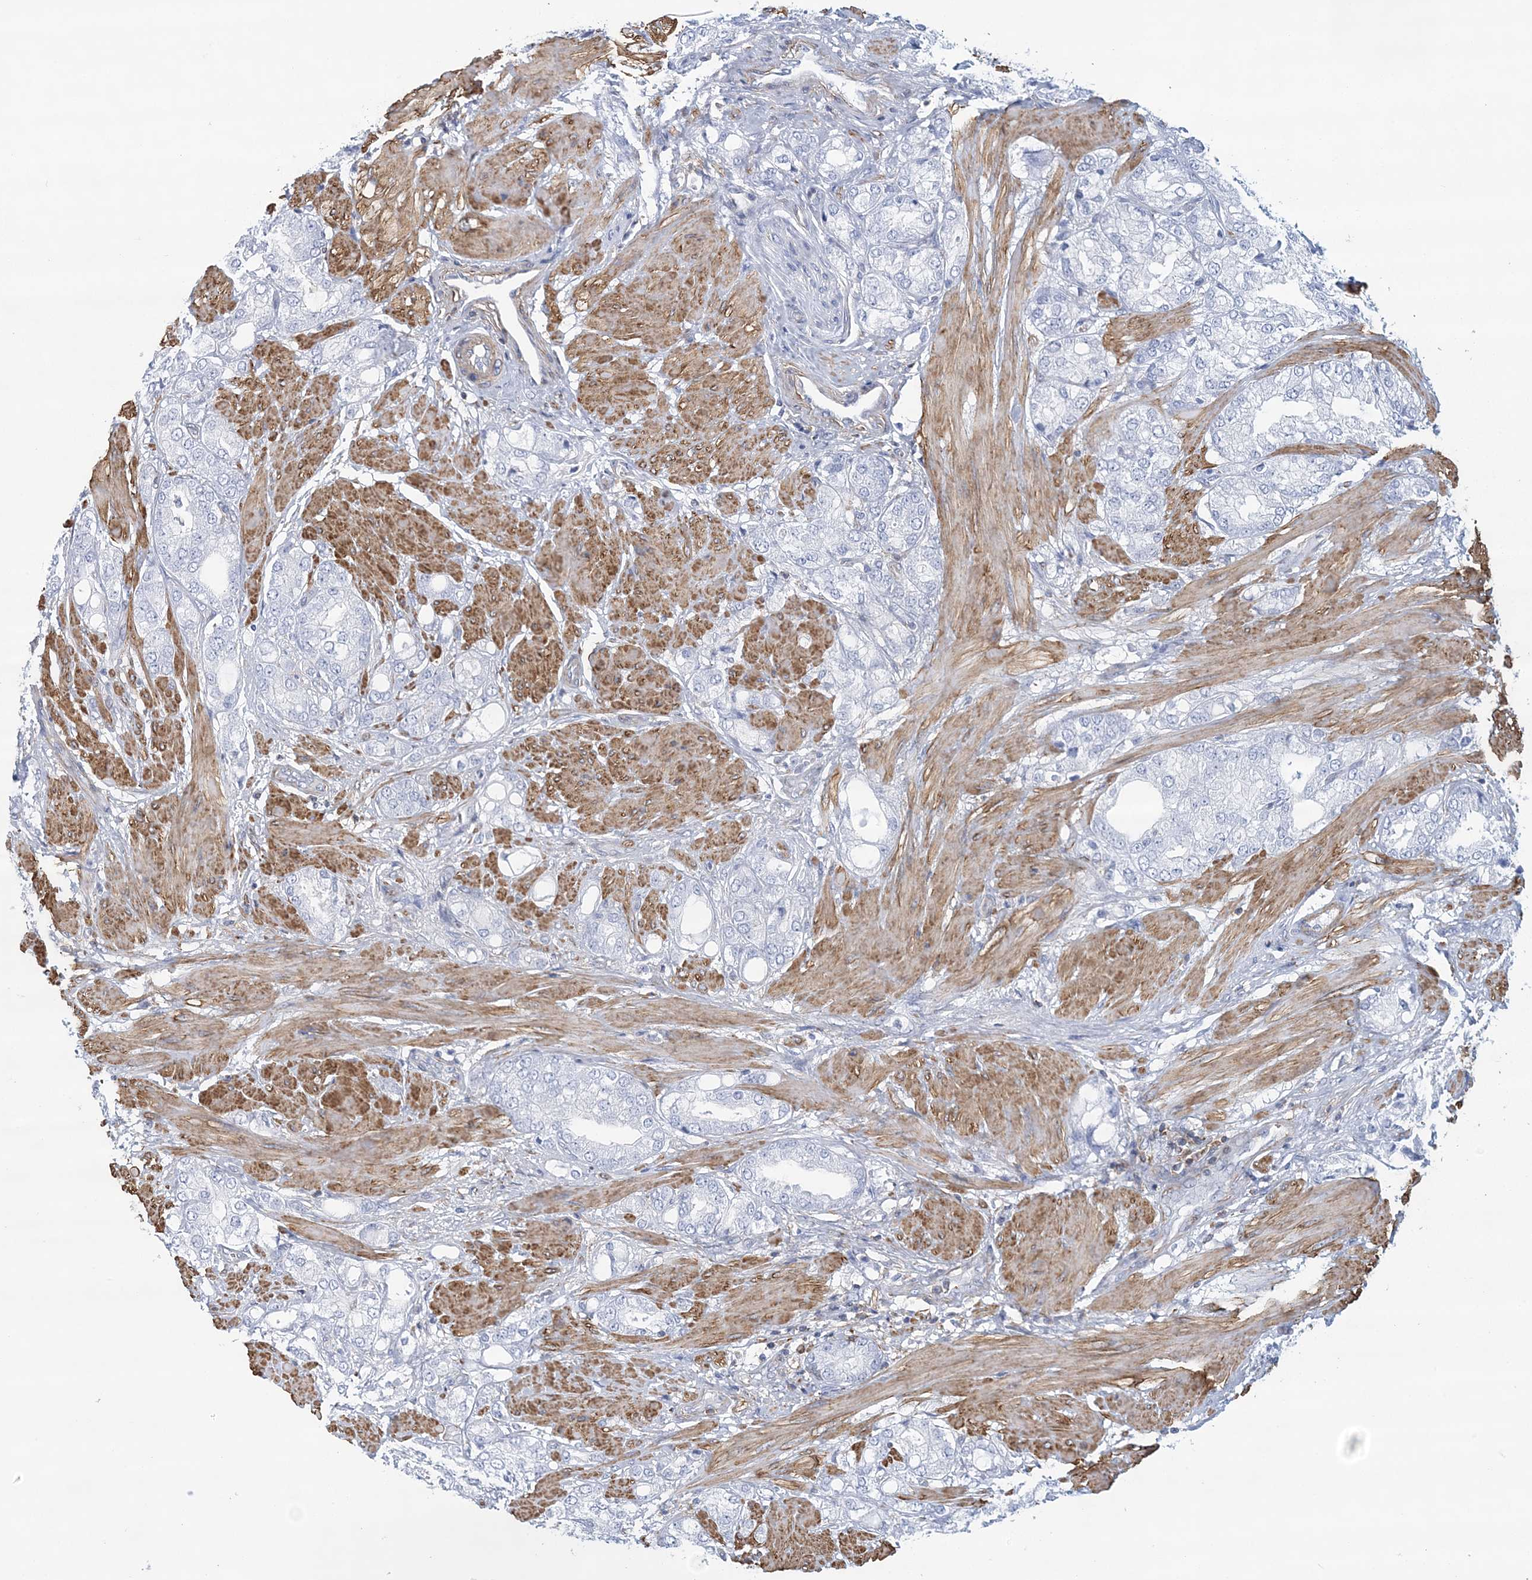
{"staining": {"intensity": "negative", "quantity": "none", "location": "none"}, "tissue": "prostate cancer", "cell_type": "Tumor cells", "image_type": "cancer", "snomed": [{"axis": "morphology", "description": "Adenocarcinoma, High grade"}, {"axis": "topography", "description": "Prostate"}], "caption": "There is no significant expression in tumor cells of prostate cancer. (DAB IHC, high magnification).", "gene": "C11orf21", "patient": {"sex": "male", "age": 50}}